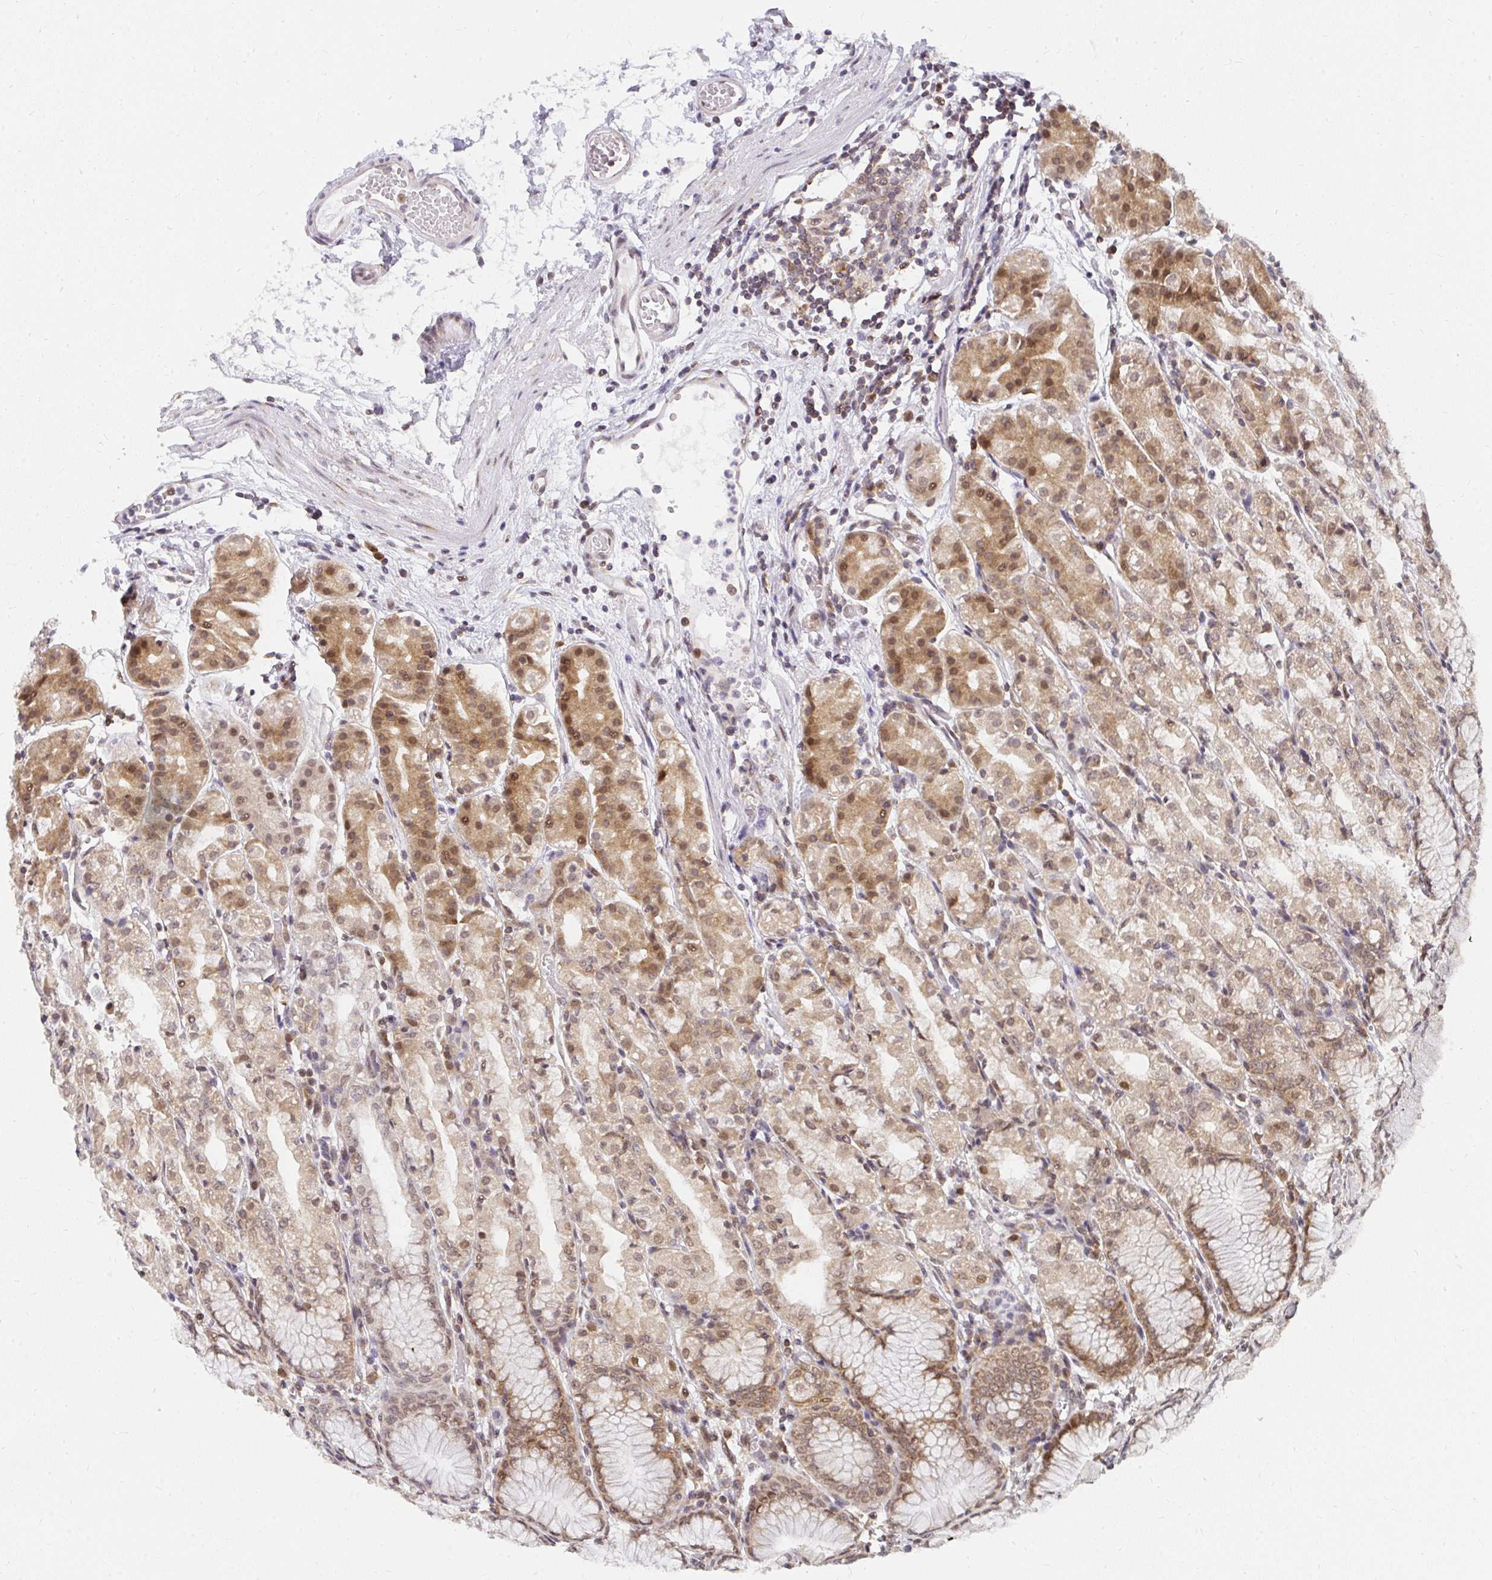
{"staining": {"intensity": "moderate", "quantity": ">75%", "location": "cytoplasmic/membranous,nuclear"}, "tissue": "stomach", "cell_type": "Glandular cells", "image_type": "normal", "snomed": [{"axis": "morphology", "description": "Normal tissue, NOS"}, {"axis": "topography", "description": "Stomach"}], "caption": "Approximately >75% of glandular cells in normal stomach demonstrate moderate cytoplasmic/membranous,nuclear protein staining as visualized by brown immunohistochemical staining.", "gene": "SYNCRIP", "patient": {"sex": "female", "age": 57}}